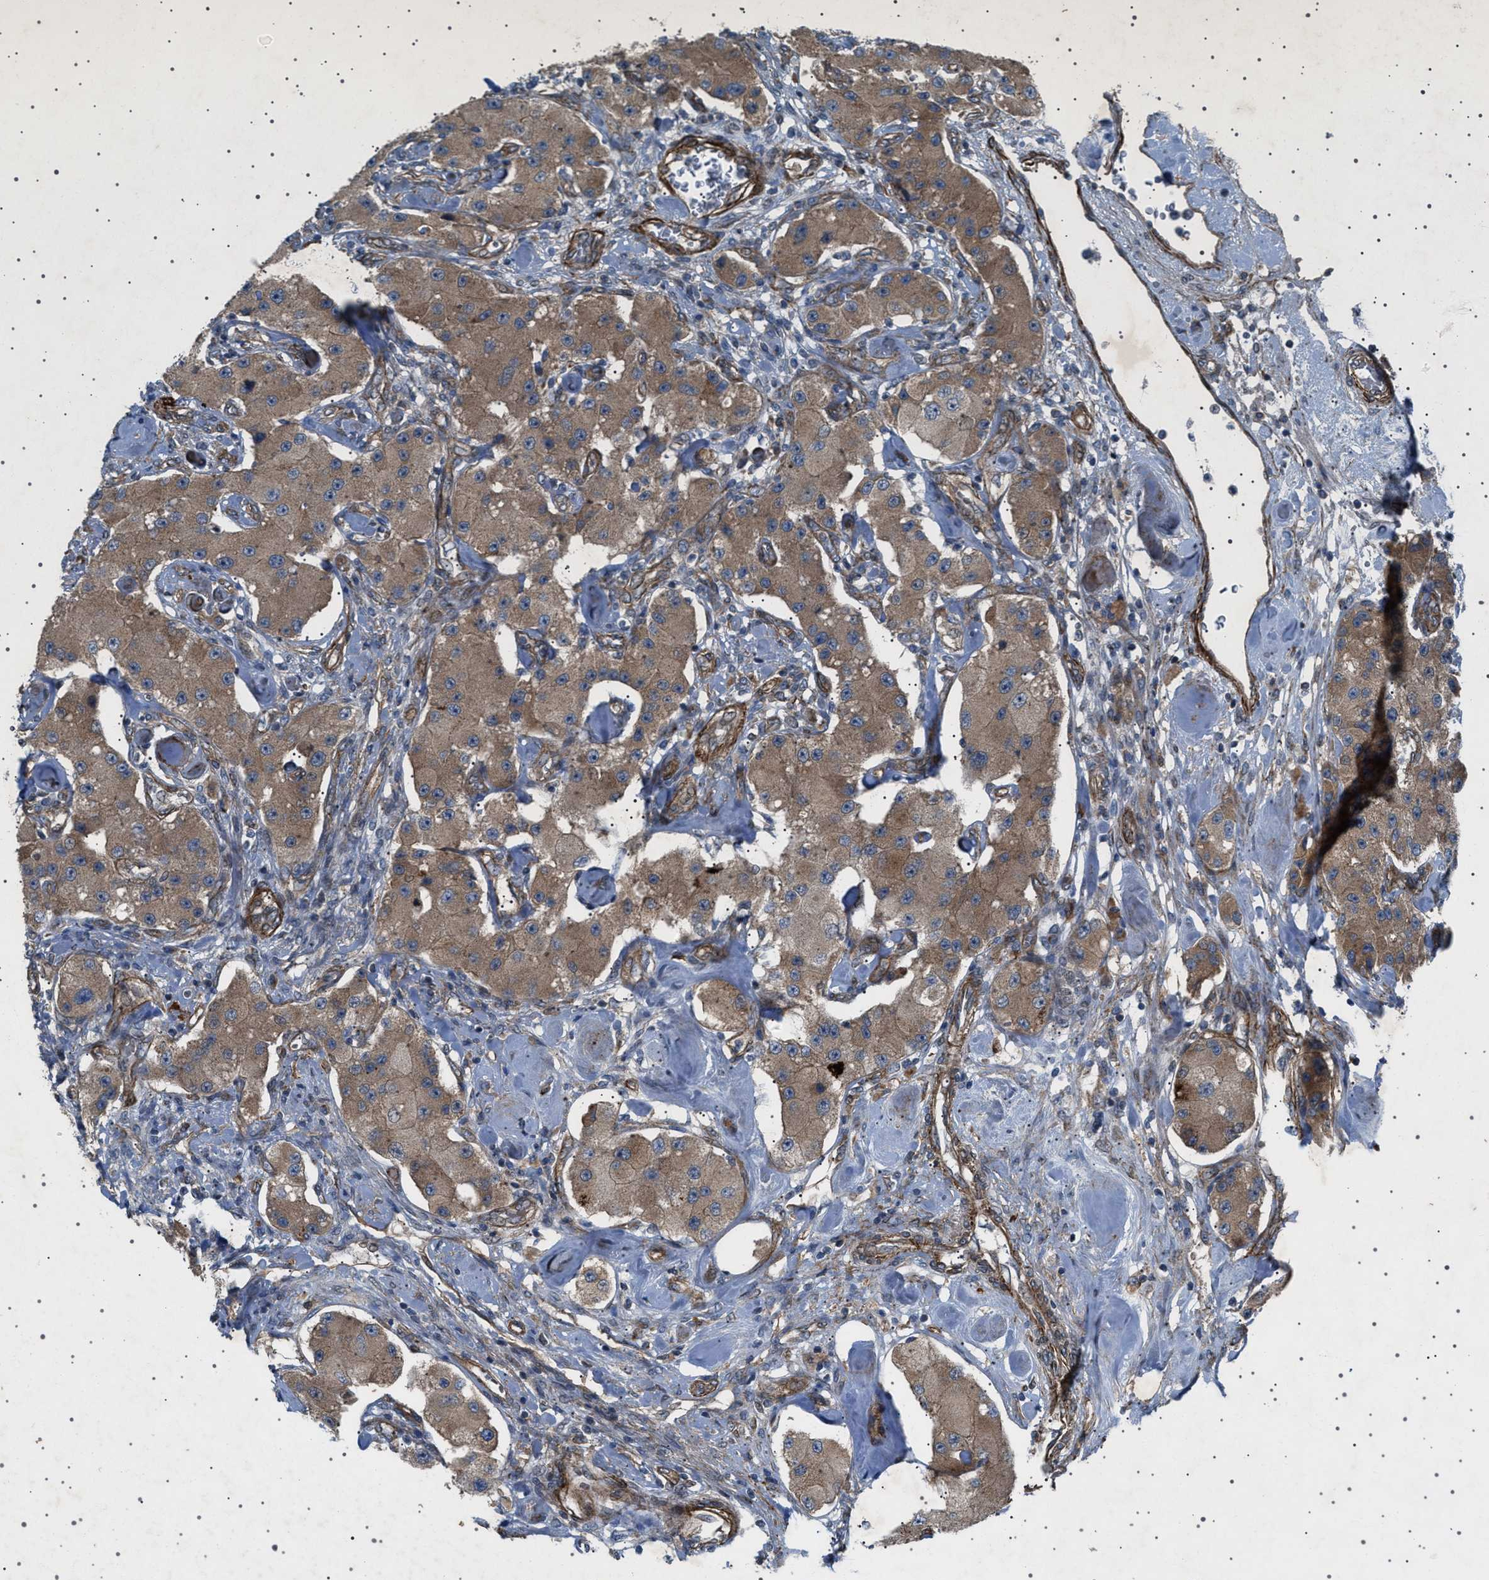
{"staining": {"intensity": "moderate", "quantity": ">75%", "location": "cytoplasmic/membranous"}, "tissue": "carcinoid", "cell_type": "Tumor cells", "image_type": "cancer", "snomed": [{"axis": "morphology", "description": "Carcinoid, malignant, NOS"}, {"axis": "topography", "description": "Pancreas"}], "caption": "A high-resolution histopathology image shows immunohistochemistry staining of carcinoid, which displays moderate cytoplasmic/membranous staining in about >75% of tumor cells.", "gene": "CCDC186", "patient": {"sex": "male", "age": 41}}